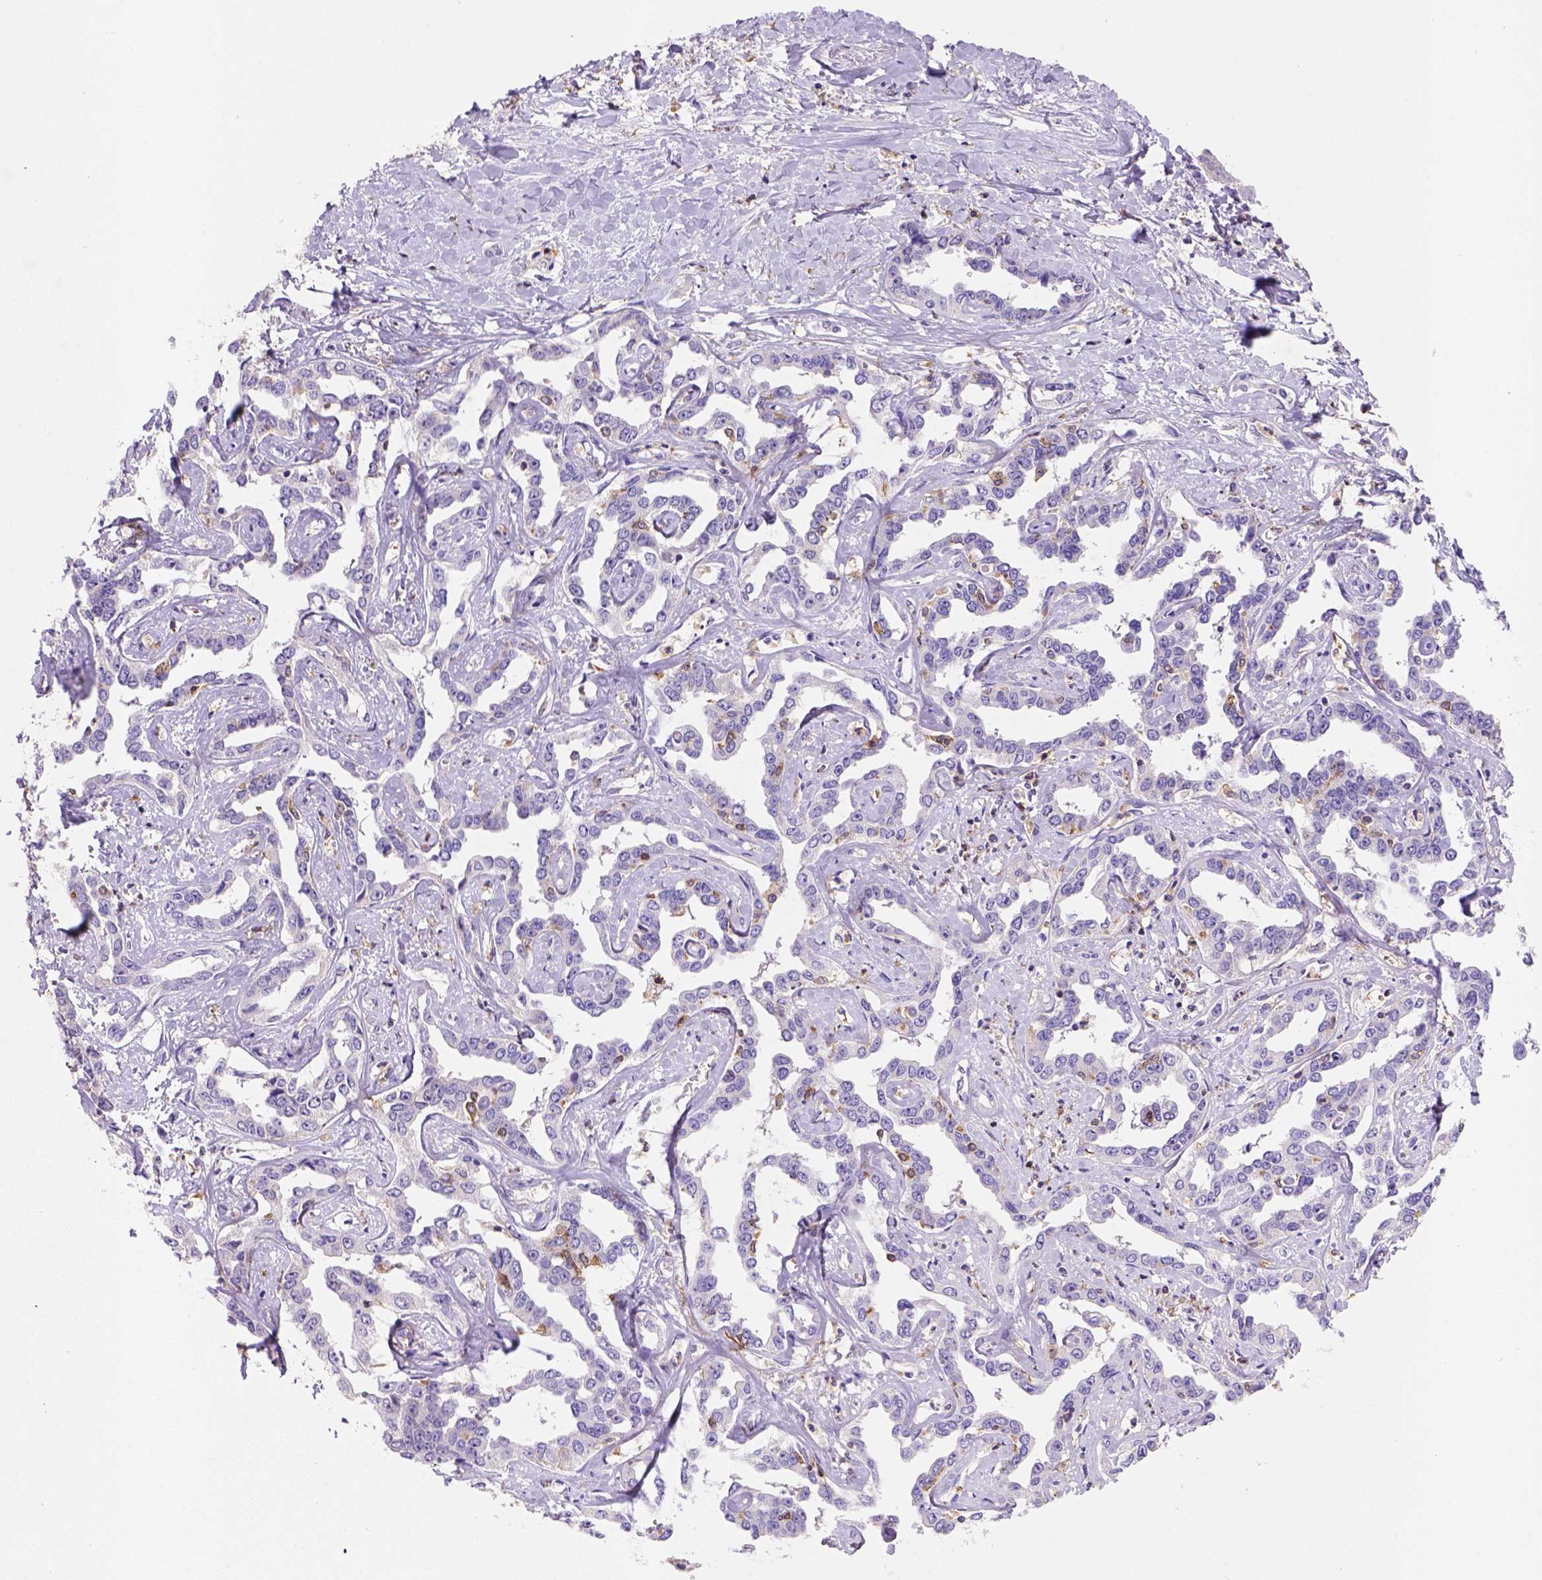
{"staining": {"intensity": "negative", "quantity": "none", "location": "none"}, "tissue": "liver cancer", "cell_type": "Tumor cells", "image_type": "cancer", "snomed": [{"axis": "morphology", "description": "Cholangiocarcinoma"}, {"axis": "topography", "description": "Liver"}], "caption": "Tumor cells are negative for brown protein staining in liver cancer.", "gene": "INPP5D", "patient": {"sex": "male", "age": 59}}